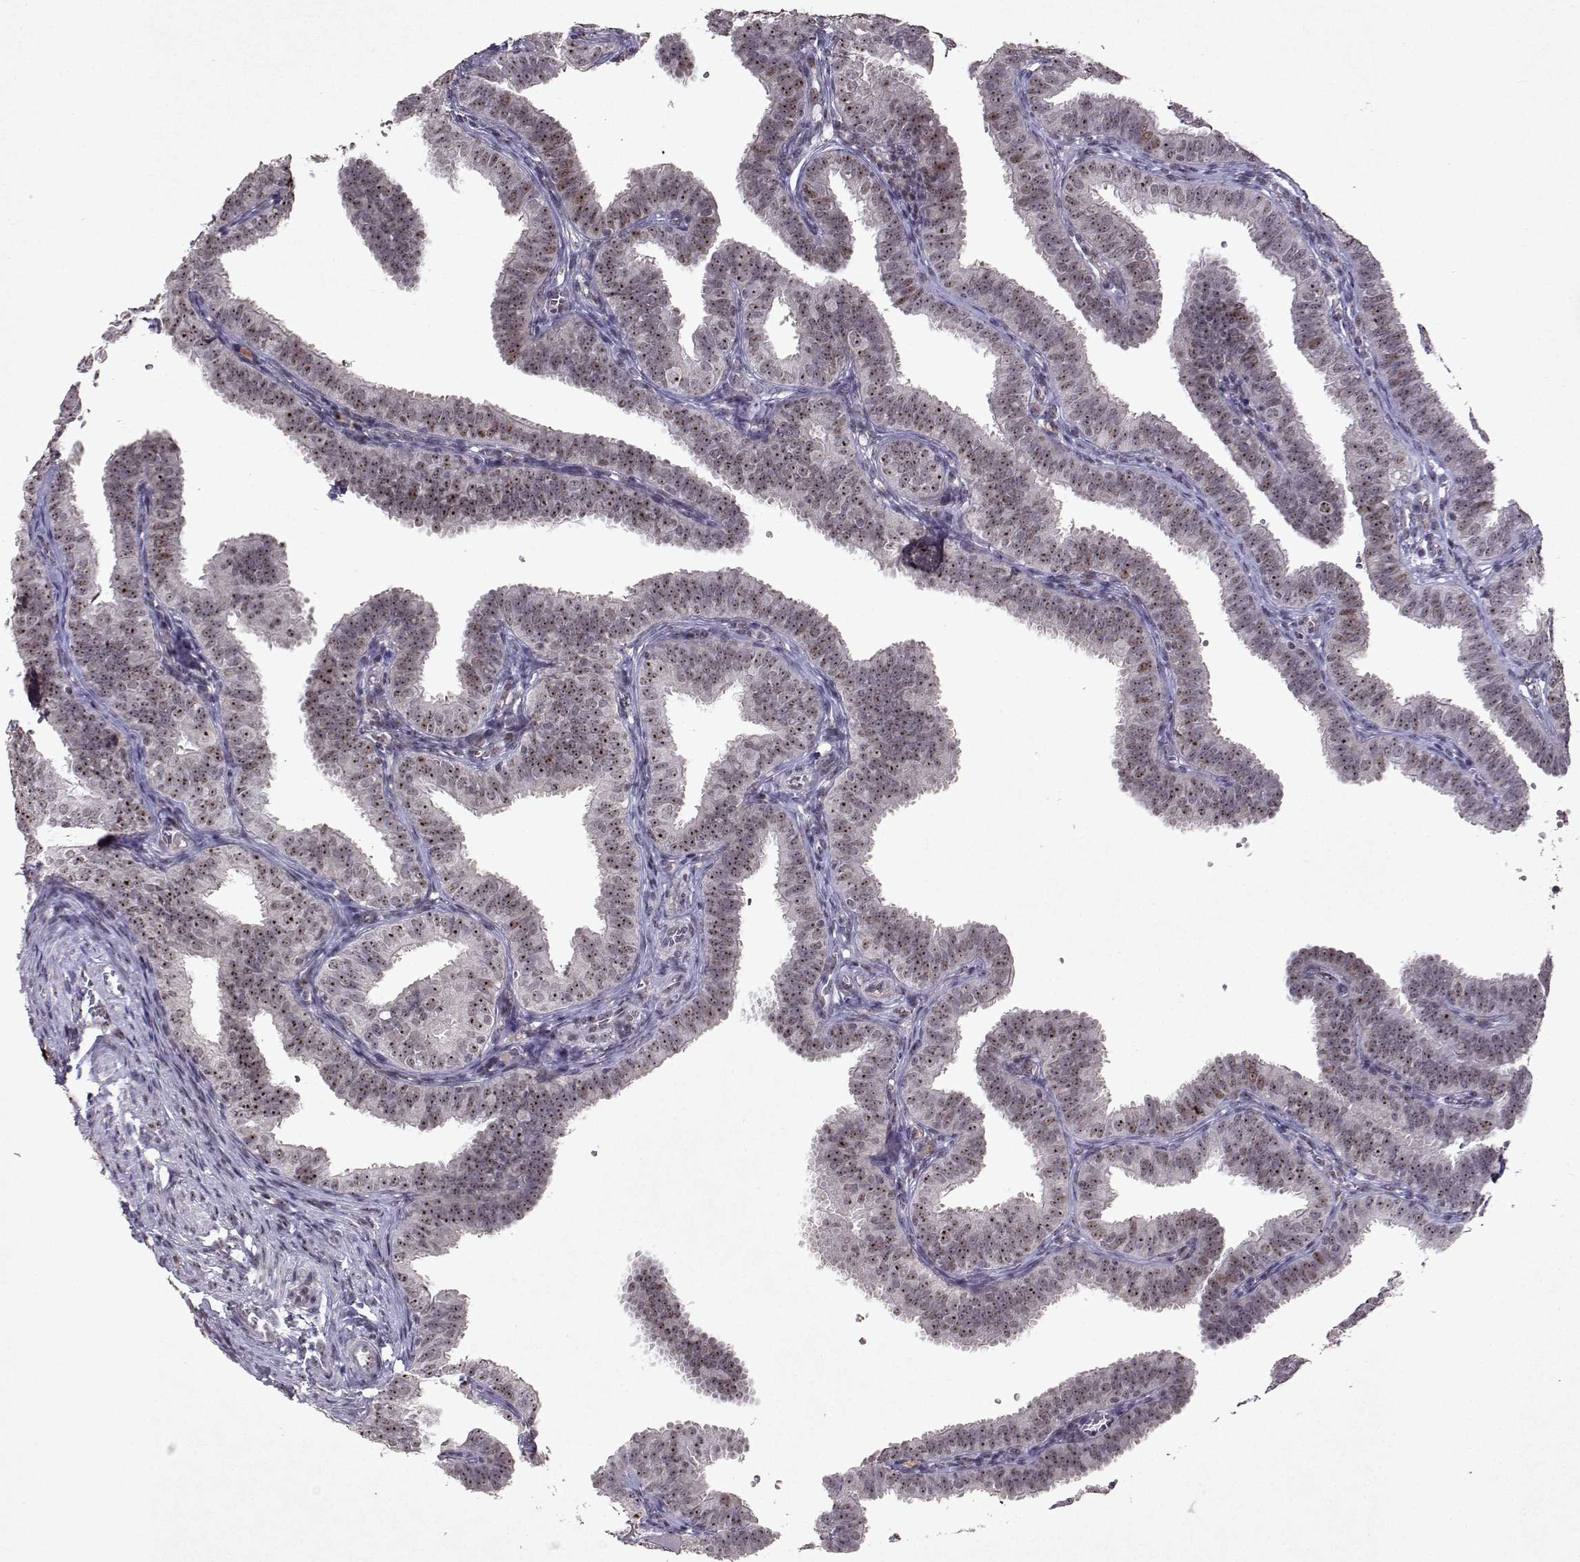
{"staining": {"intensity": "moderate", "quantity": "25%-75%", "location": "nuclear"}, "tissue": "fallopian tube", "cell_type": "Glandular cells", "image_type": "normal", "snomed": [{"axis": "morphology", "description": "Normal tissue, NOS"}, {"axis": "topography", "description": "Fallopian tube"}], "caption": "Human fallopian tube stained for a protein (brown) demonstrates moderate nuclear positive positivity in approximately 25%-75% of glandular cells.", "gene": "DDX56", "patient": {"sex": "female", "age": 25}}